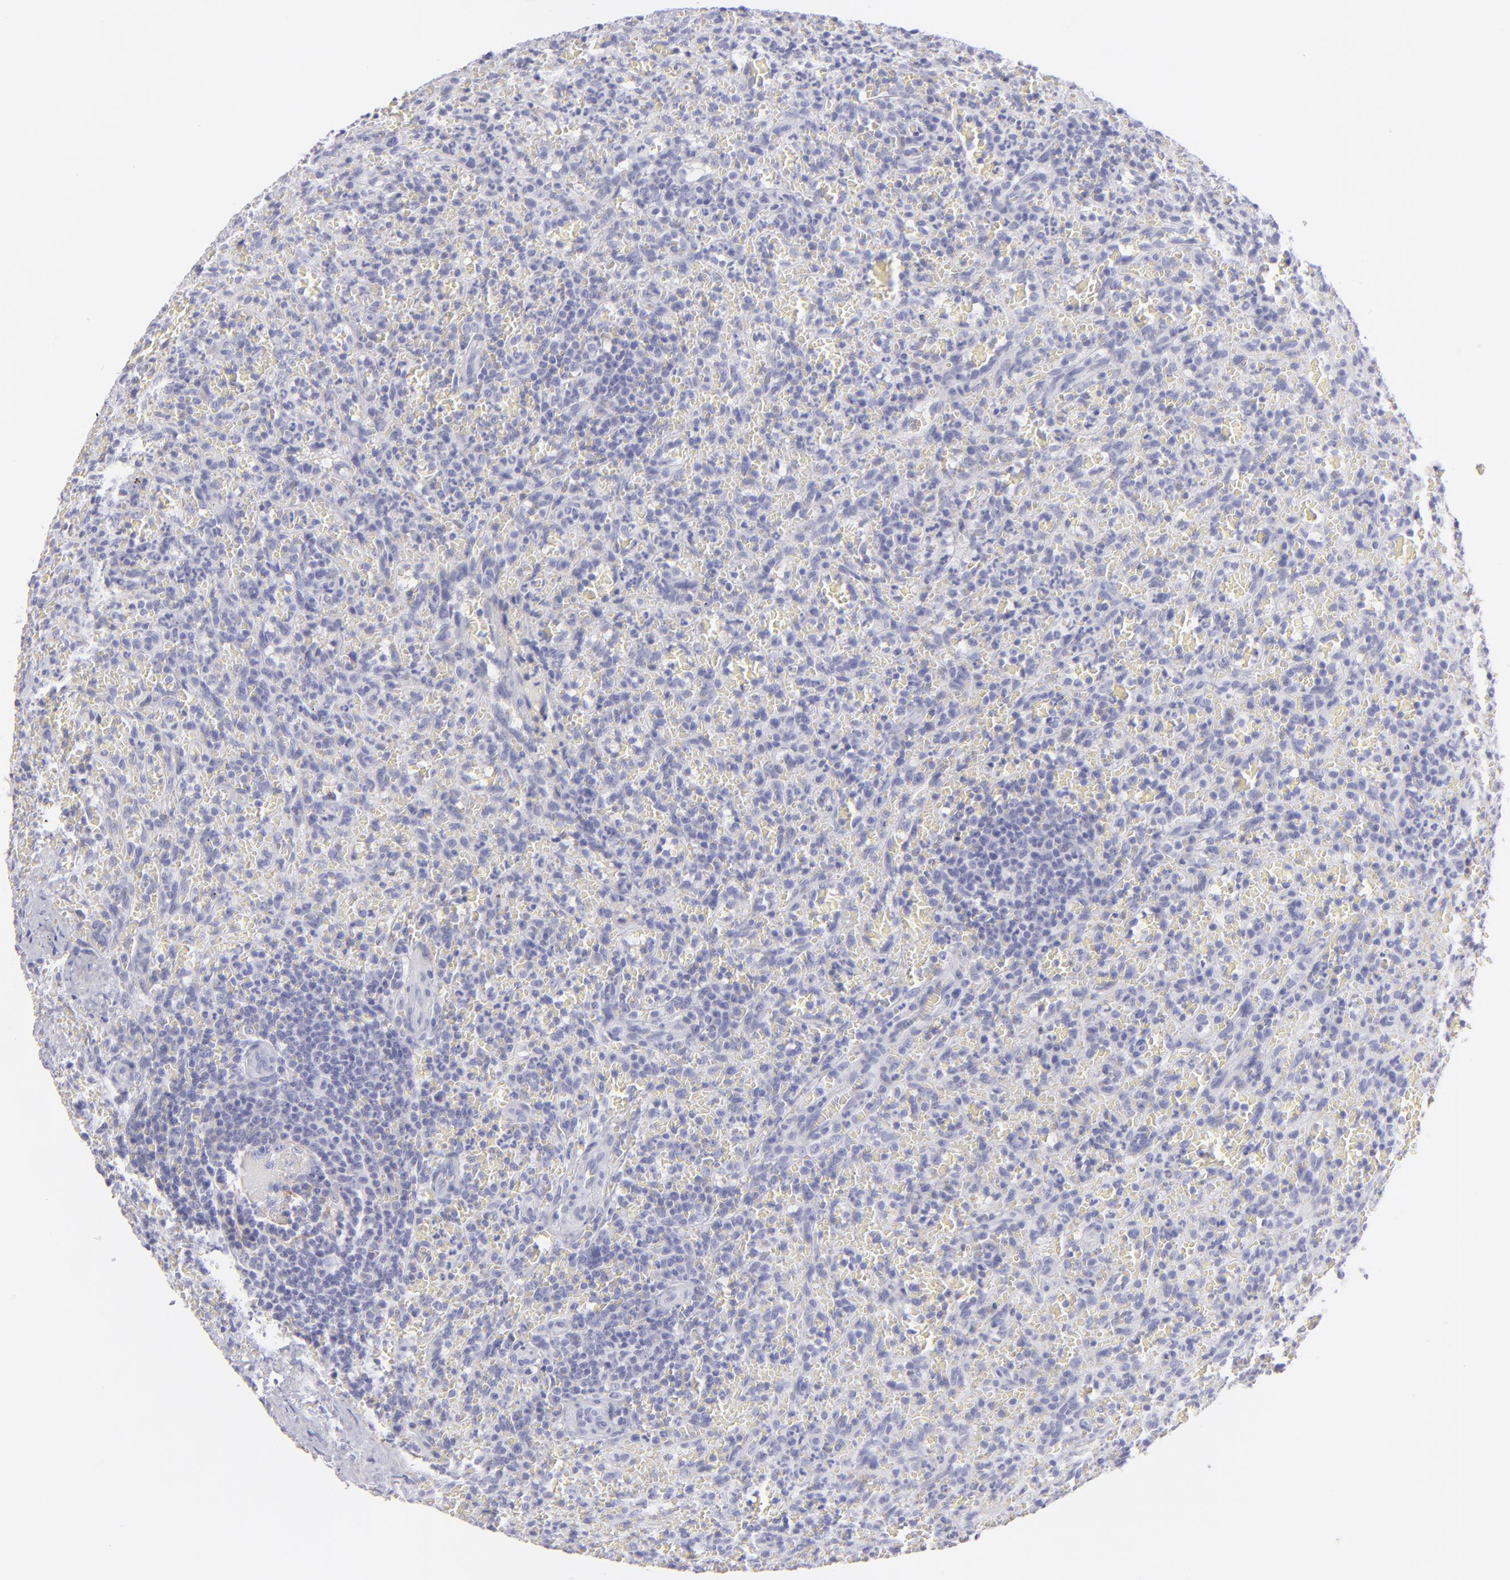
{"staining": {"intensity": "negative", "quantity": "none", "location": "none"}, "tissue": "lymphoma", "cell_type": "Tumor cells", "image_type": "cancer", "snomed": [{"axis": "morphology", "description": "Malignant lymphoma, non-Hodgkin's type, Low grade"}, {"axis": "topography", "description": "Spleen"}], "caption": "Immunohistochemical staining of lymphoma exhibits no significant staining in tumor cells. The staining is performed using DAB brown chromogen with nuclei counter-stained in using hematoxylin.", "gene": "CLDN4", "patient": {"sex": "female", "age": 64}}